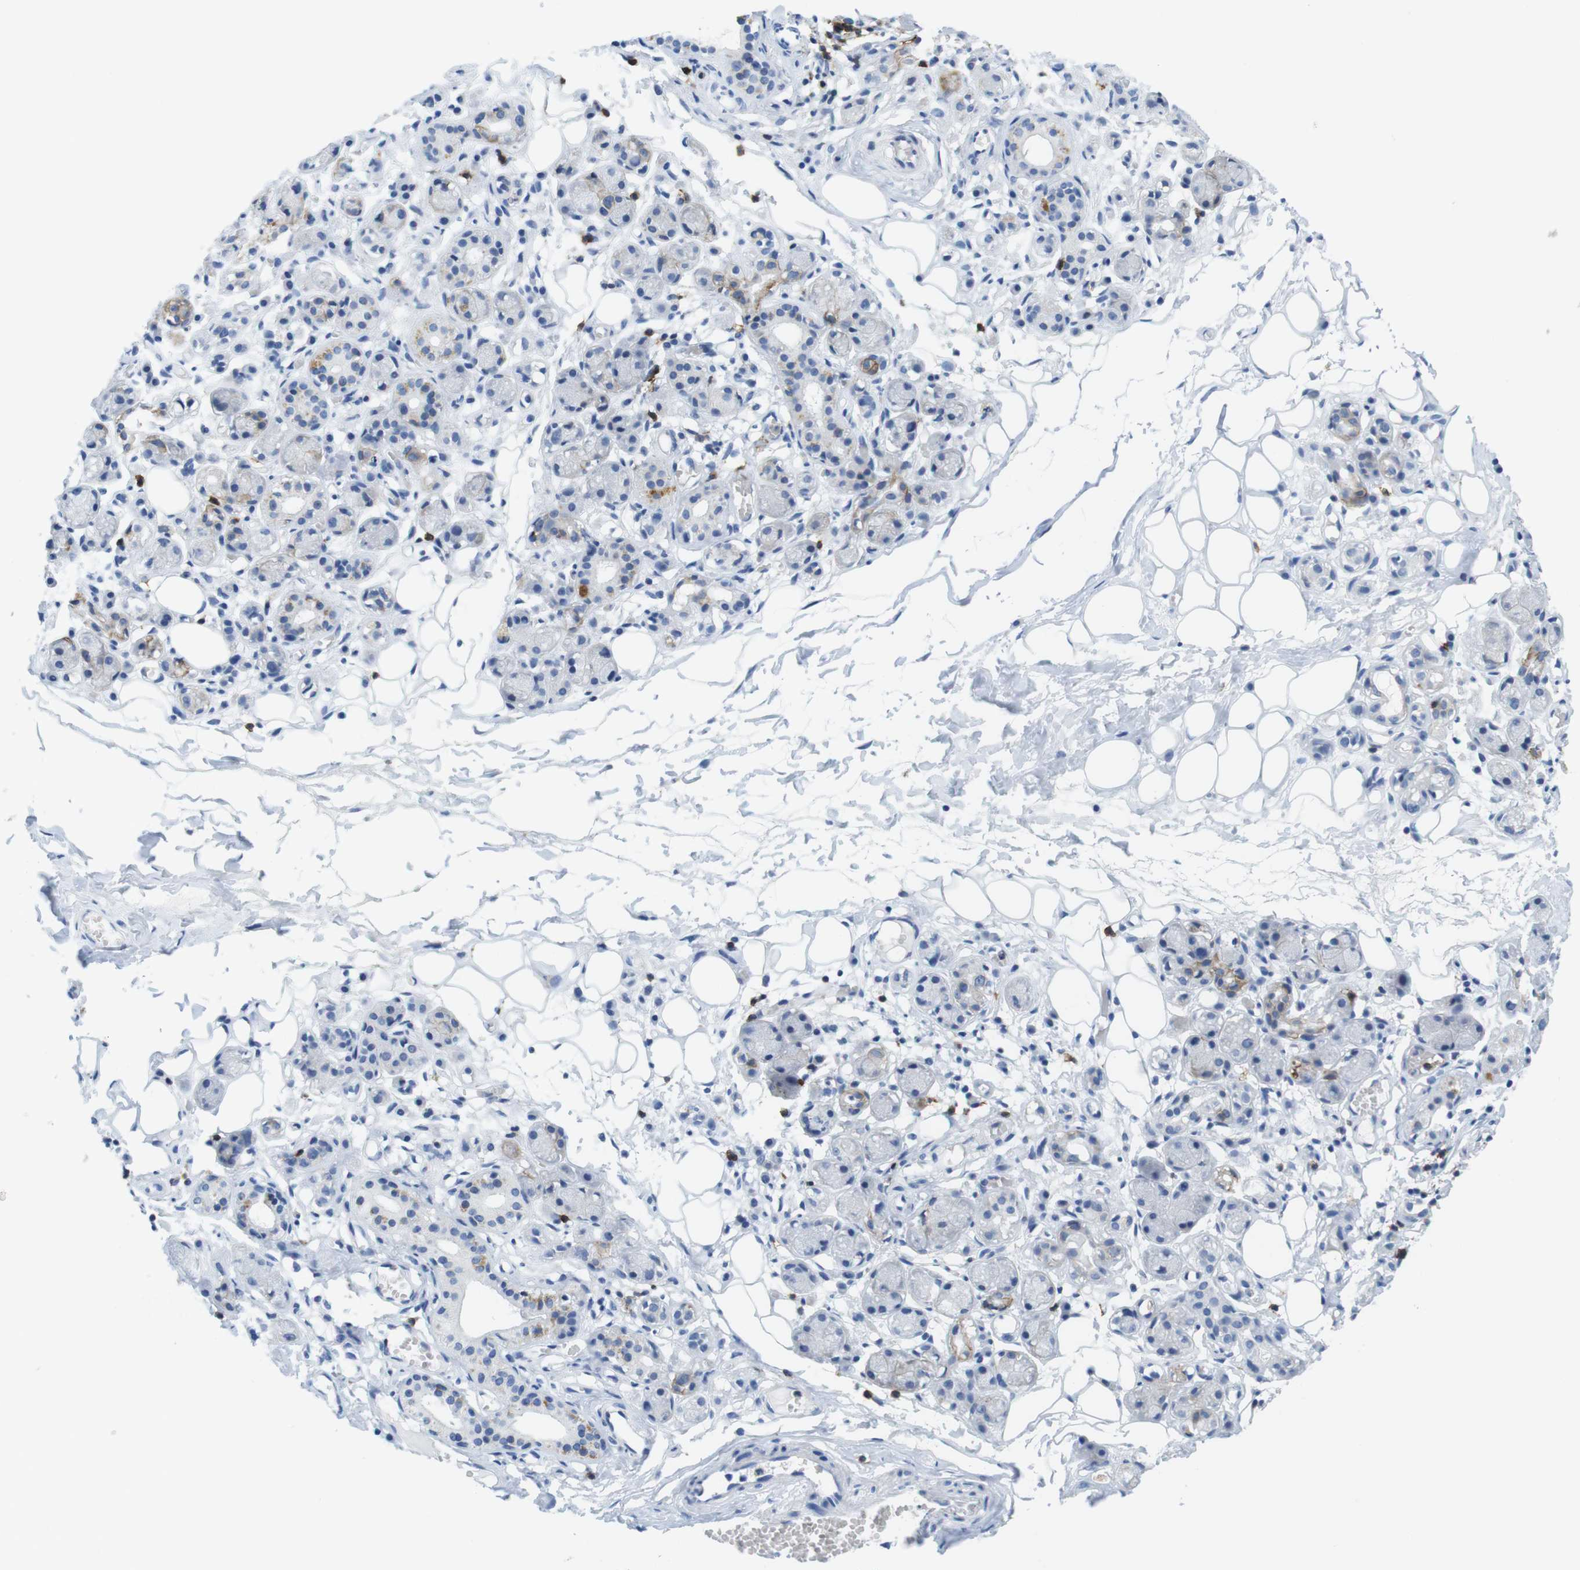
{"staining": {"intensity": "negative", "quantity": "none", "location": "none"}, "tissue": "adipose tissue", "cell_type": "Adipocytes", "image_type": "normal", "snomed": [{"axis": "morphology", "description": "Normal tissue, NOS"}, {"axis": "morphology", "description": "Inflammation, NOS"}, {"axis": "topography", "description": "Vascular tissue"}, {"axis": "topography", "description": "Salivary gland"}], "caption": "High magnification brightfield microscopy of benign adipose tissue stained with DAB (brown) and counterstained with hematoxylin (blue): adipocytes show no significant positivity. Nuclei are stained in blue.", "gene": "CD5", "patient": {"sex": "female", "age": 75}}